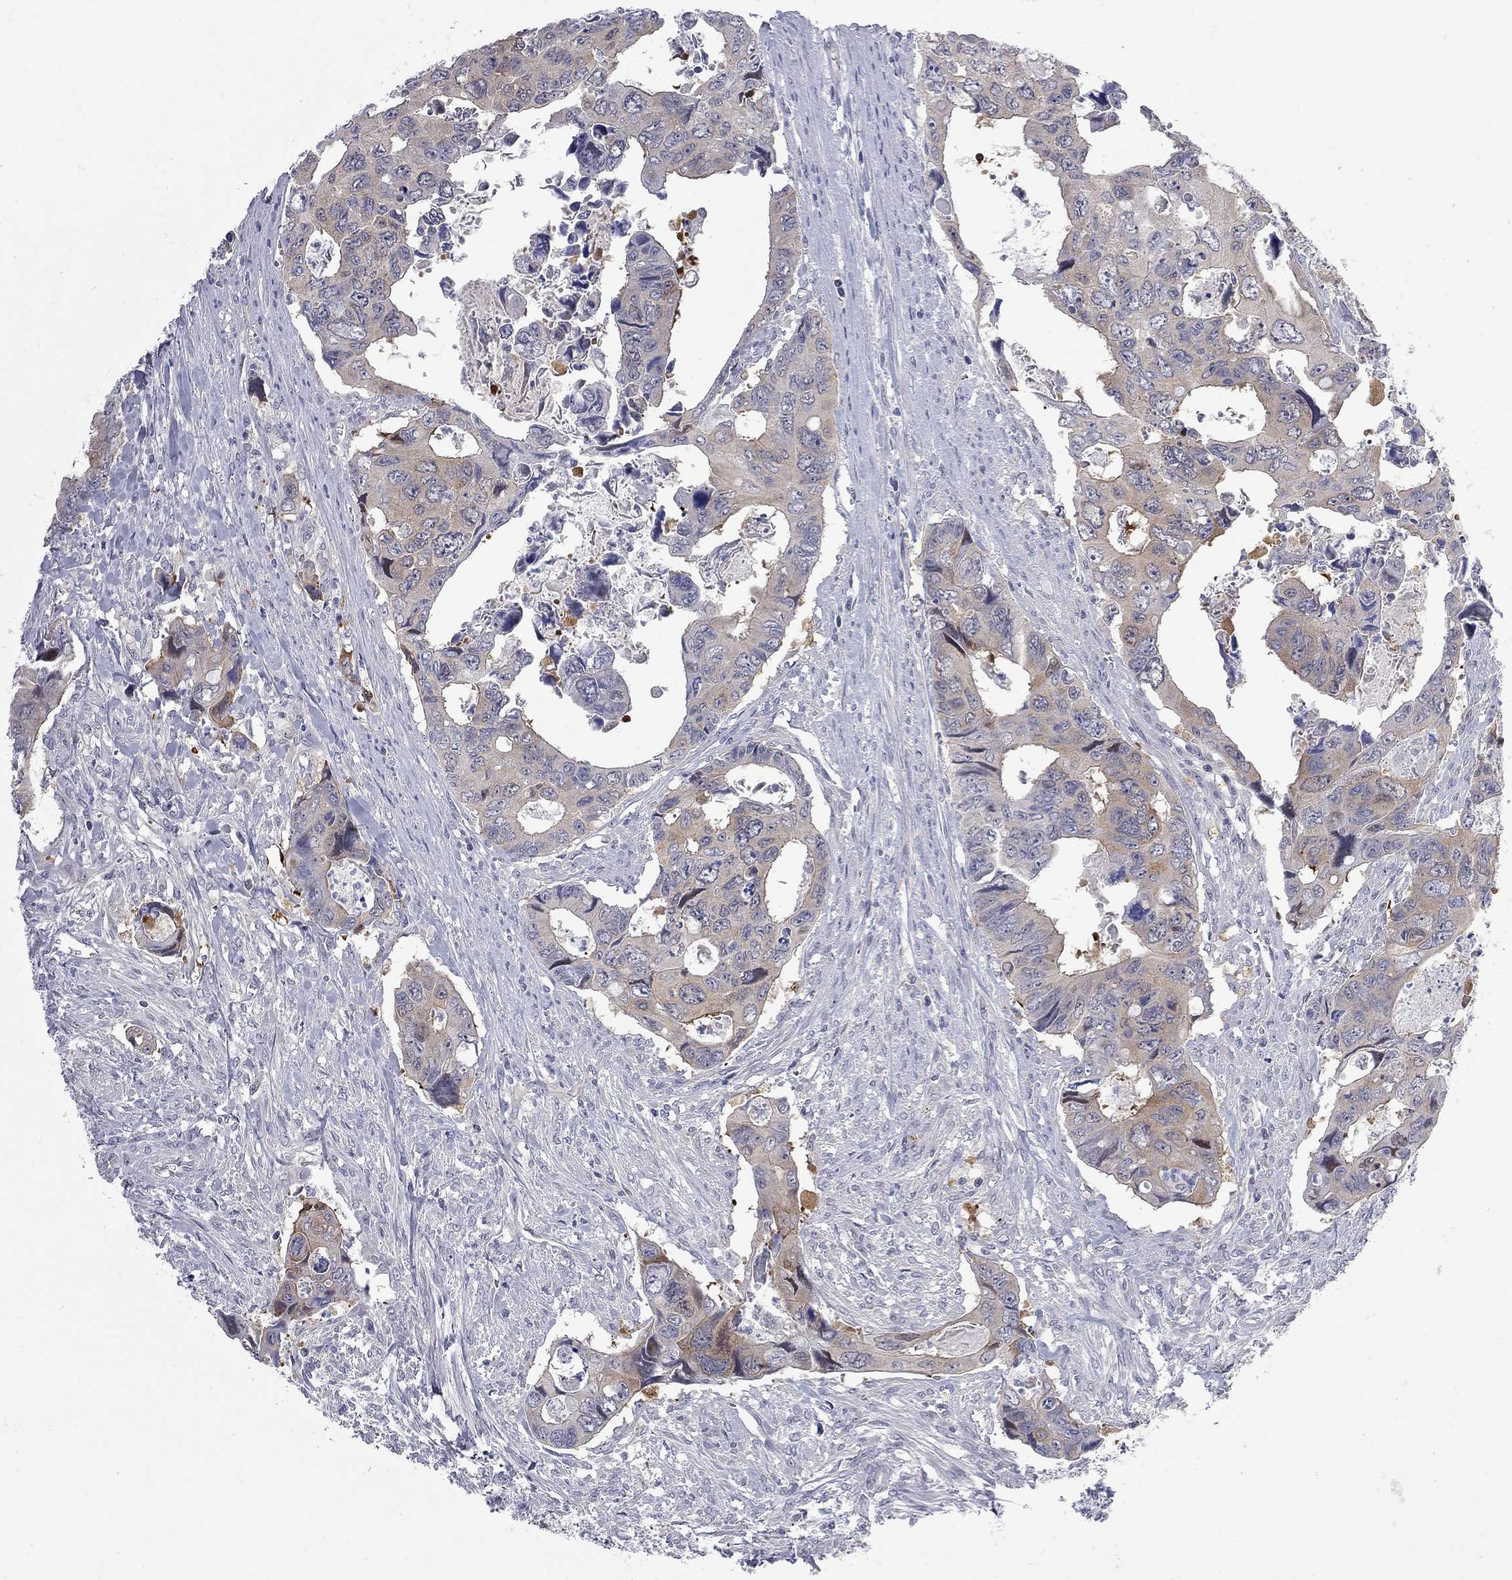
{"staining": {"intensity": "weak", "quantity": "<25%", "location": "cytoplasmic/membranous"}, "tissue": "colorectal cancer", "cell_type": "Tumor cells", "image_type": "cancer", "snomed": [{"axis": "morphology", "description": "Adenocarcinoma, NOS"}, {"axis": "topography", "description": "Rectum"}], "caption": "This is a photomicrograph of IHC staining of colorectal cancer, which shows no positivity in tumor cells. (DAB (3,3'-diaminobenzidine) IHC, high magnification).", "gene": "GALNT8", "patient": {"sex": "male", "age": 62}}